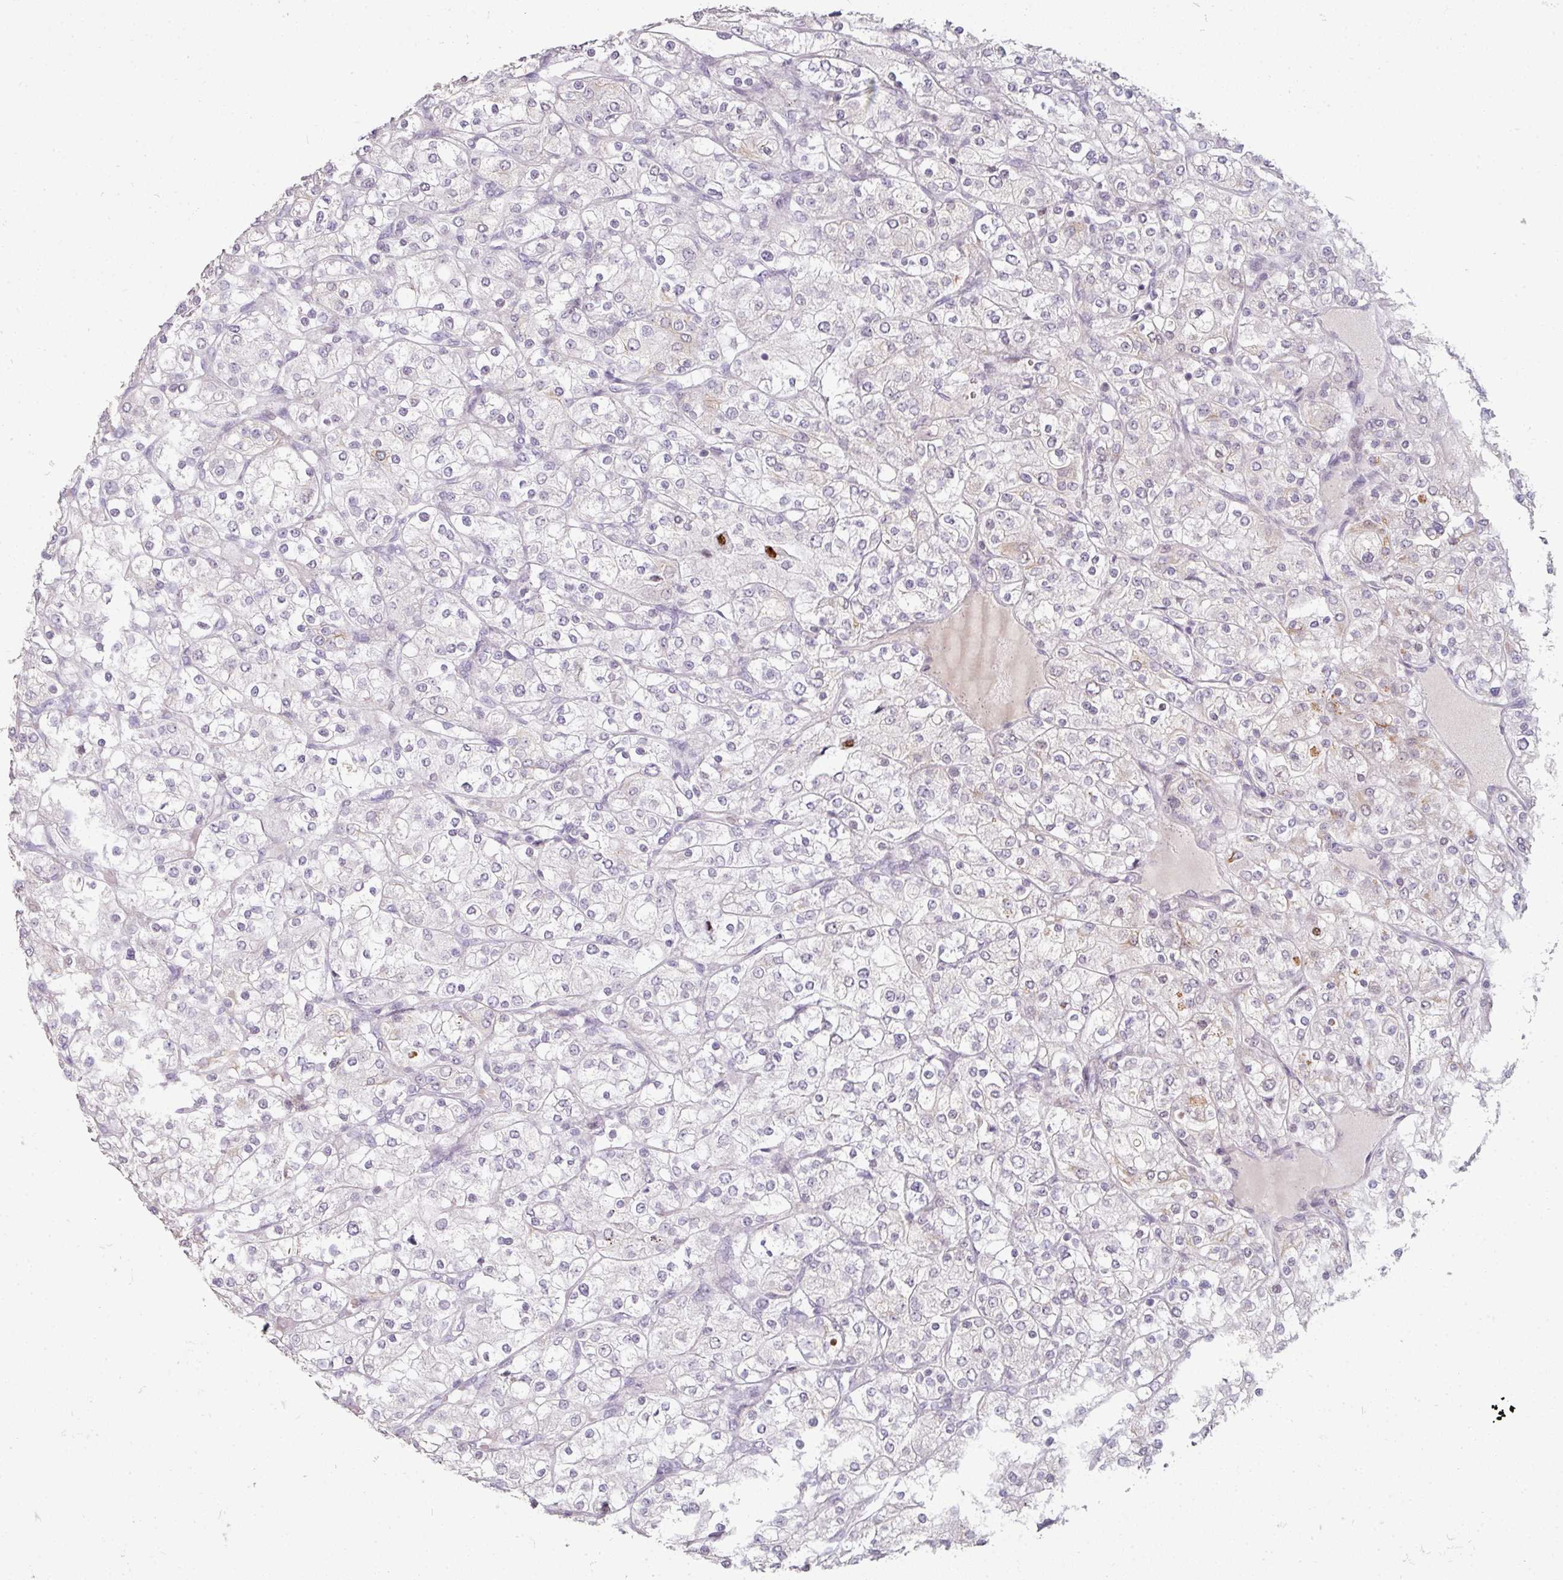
{"staining": {"intensity": "negative", "quantity": "none", "location": "none"}, "tissue": "renal cancer", "cell_type": "Tumor cells", "image_type": "cancer", "snomed": [{"axis": "morphology", "description": "Adenocarcinoma, NOS"}, {"axis": "topography", "description": "Kidney"}], "caption": "Micrograph shows no significant protein positivity in tumor cells of renal cancer. (DAB (3,3'-diaminobenzidine) immunohistochemistry visualized using brightfield microscopy, high magnification).", "gene": "GTF2H3", "patient": {"sex": "male", "age": 80}}